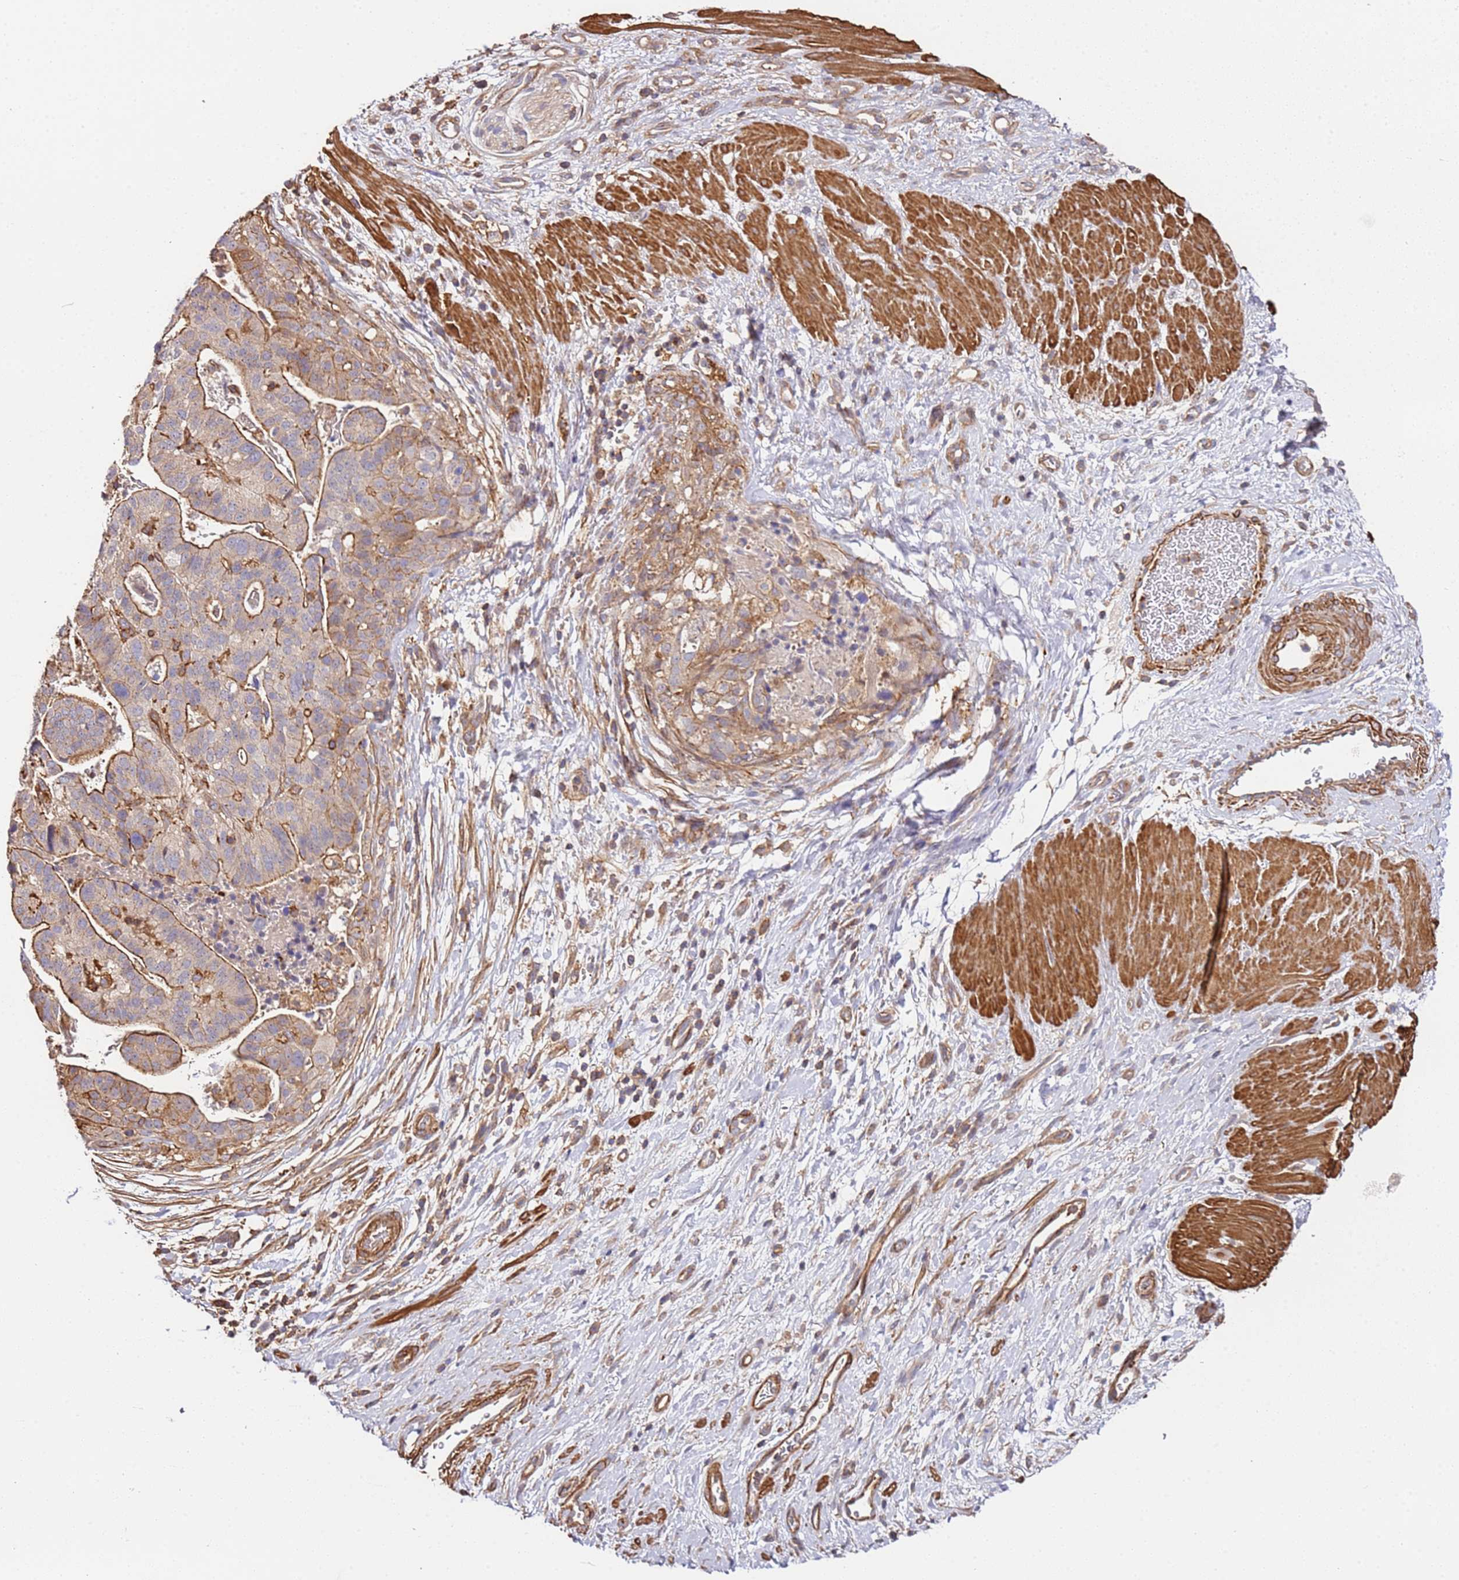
{"staining": {"intensity": "moderate", "quantity": "25%-75%", "location": "cytoplasmic/membranous"}, "tissue": "stomach cancer", "cell_type": "Tumor cells", "image_type": "cancer", "snomed": [{"axis": "morphology", "description": "Adenocarcinoma, NOS"}, {"axis": "topography", "description": "Stomach"}], "caption": "Stomach cancer (adenocarcinoma) tissue shows moderate cytoplasmic/membranous positivity in about 25%-75% of tumor cells, visualized by immunohistochemistry.", "gene": "CYP2U1", "patient": {"sex": "male", "age": 48}}